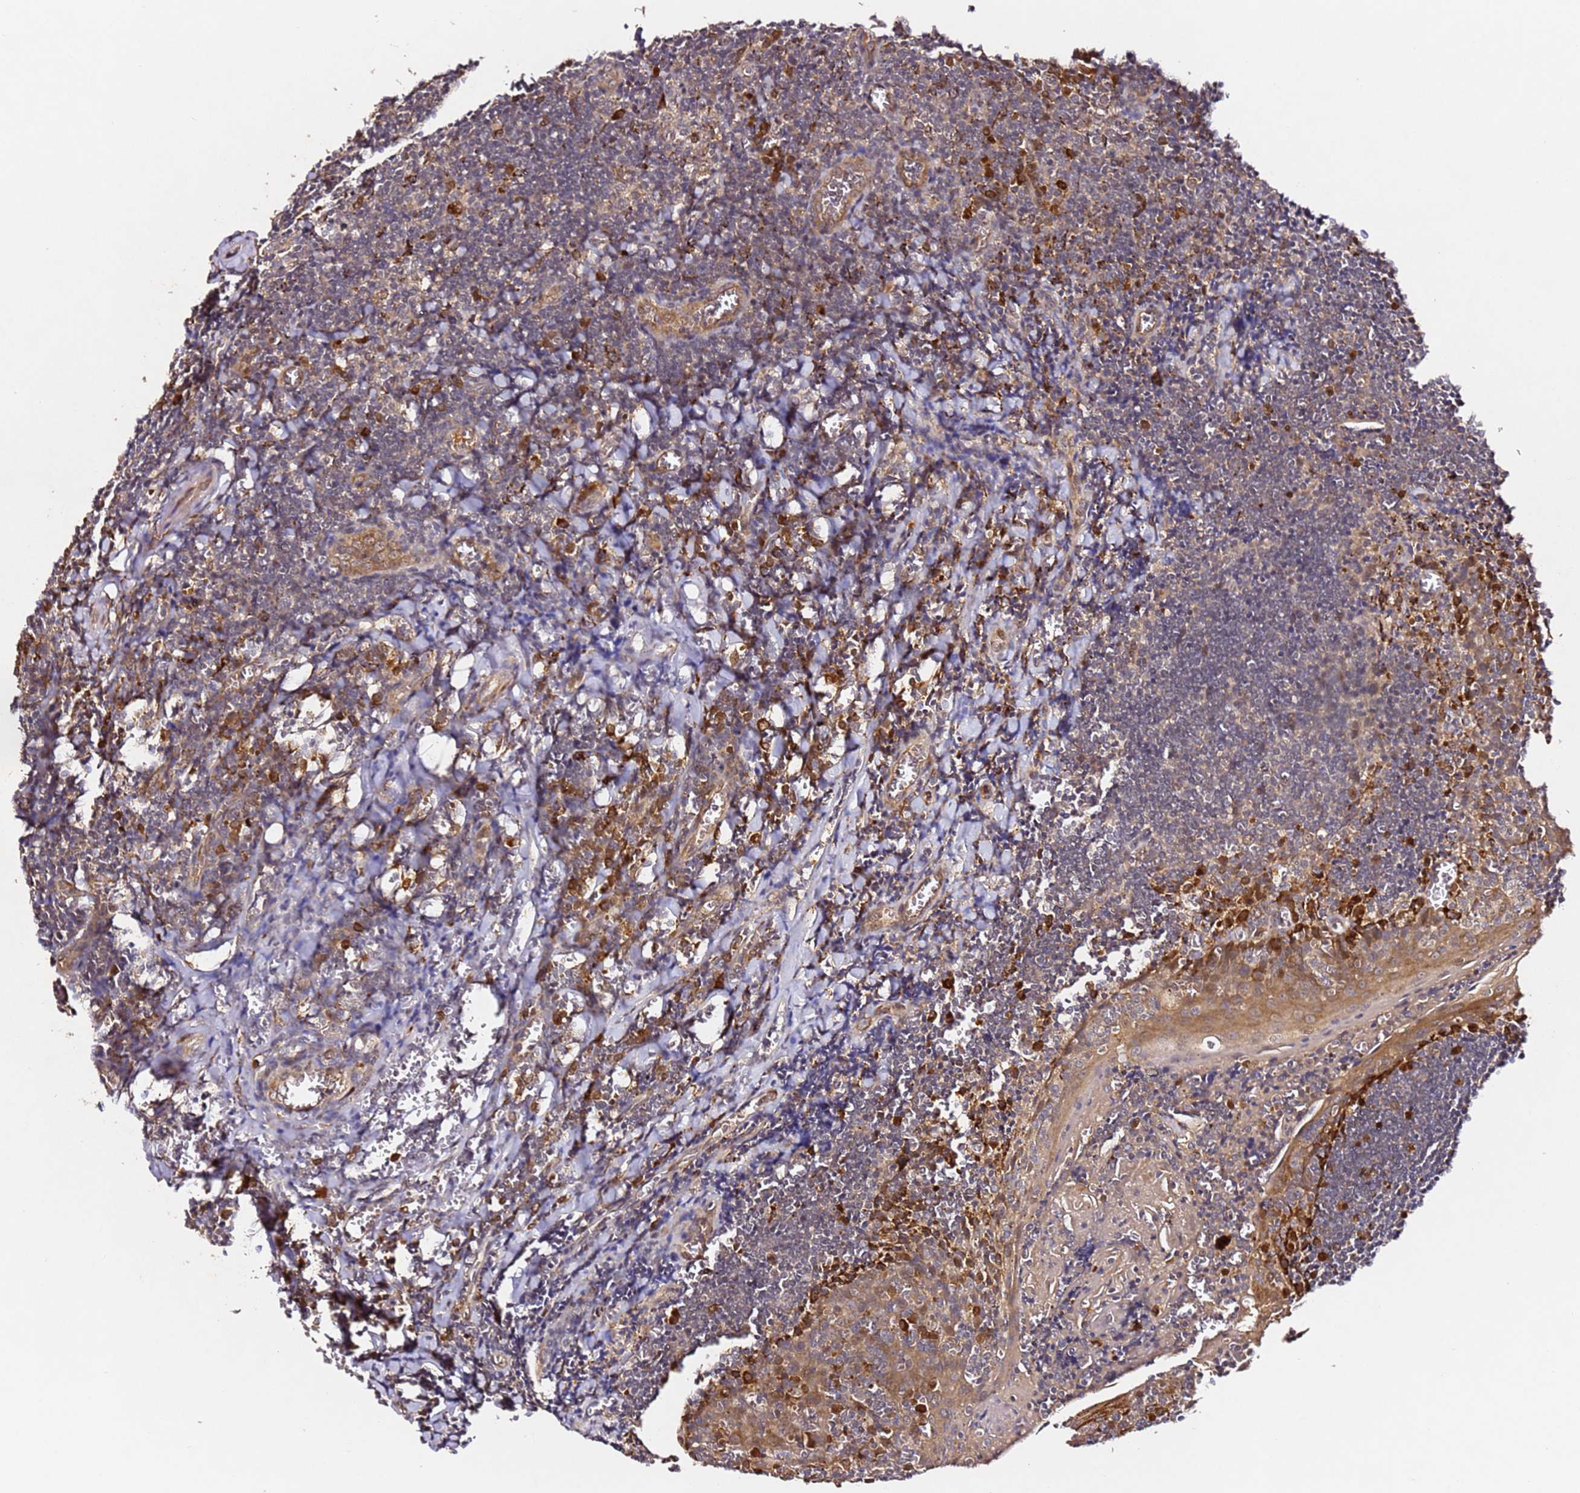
{"staining": {"intensity": "moderate", "quantity": "<25%", "location": "cytoplasmic/membranous"}, "tissue": "tonsil", "cell_type": "Germinal center cells", "image_type": "normal", "snomed": [{"axis": "morphology", "description": "Normal tissue, NOS"}, {"axis": "topography", "description": "Tonsil"}], "caption": "Immunohistochemistry (IHC) photomicrograph of normal tonsil: tonsil stained using immunohistochemistry (IHC) displays low levels of moderate protein expression localized specifically in the cytoplasmic/membranous of germinal center cells, appearing as a cytoplasmic/membranous brown color.", "gene": "ALG11", "patient": {"sex": "male", "age": 27}}